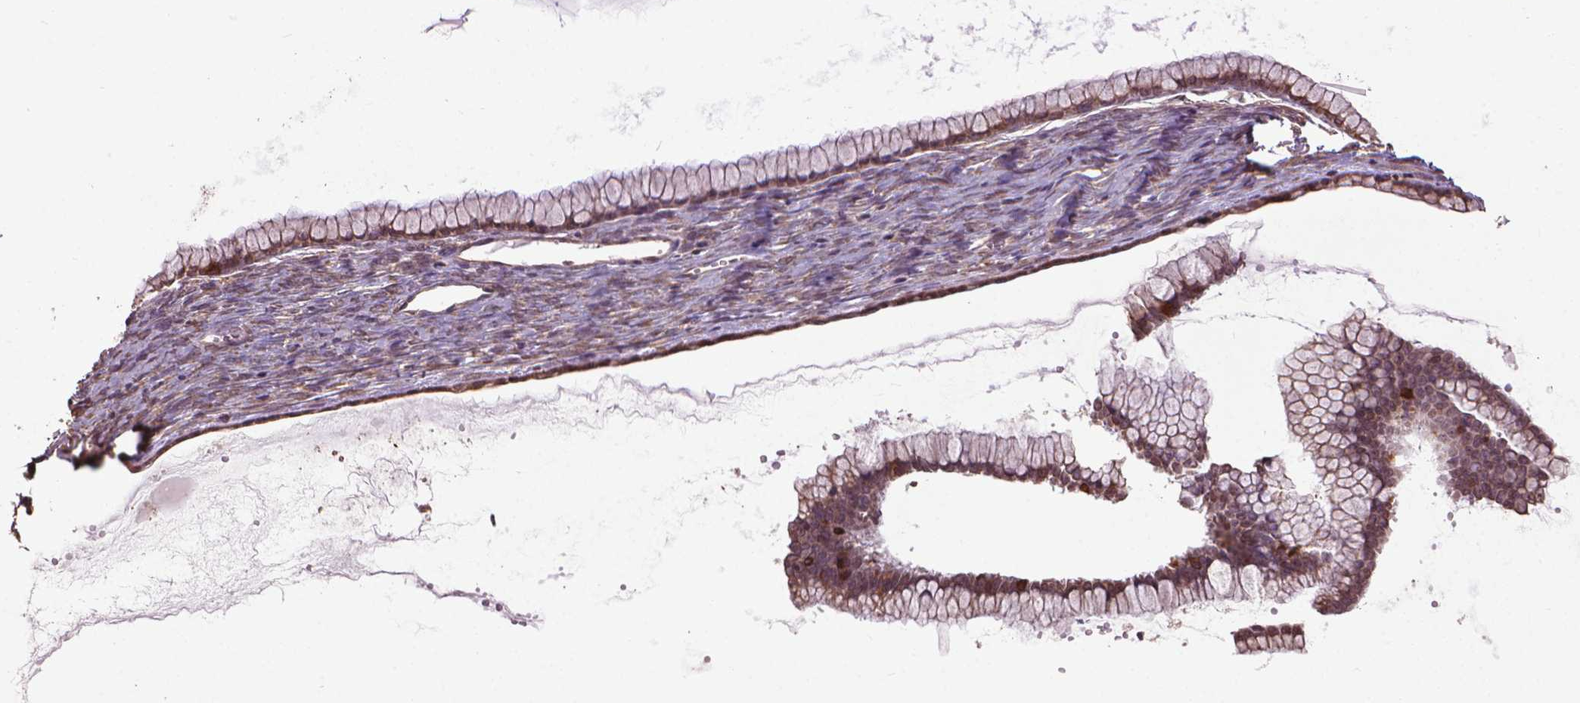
{"staining": {"intensity": "moderate", "quantity": ">75%", "location": "cytoplasmic/membranous"}, "tissue": "ovarian cancer", "cell_type": "Tumor cells", "image_type": "cancer", "snomed": [{"axis": "morphology", "description": "Cystadenocarcinoma, mucinous, NOS"}, {"axis": "topography", "description": "Ovary"}], "caption": "Moderate cytoplasmic/membranous protein staining is seen in about >75% of tumor cells in ovarian cancer.", "gene": "GAS1", "patient": {"sex": "female", "age": 41}}